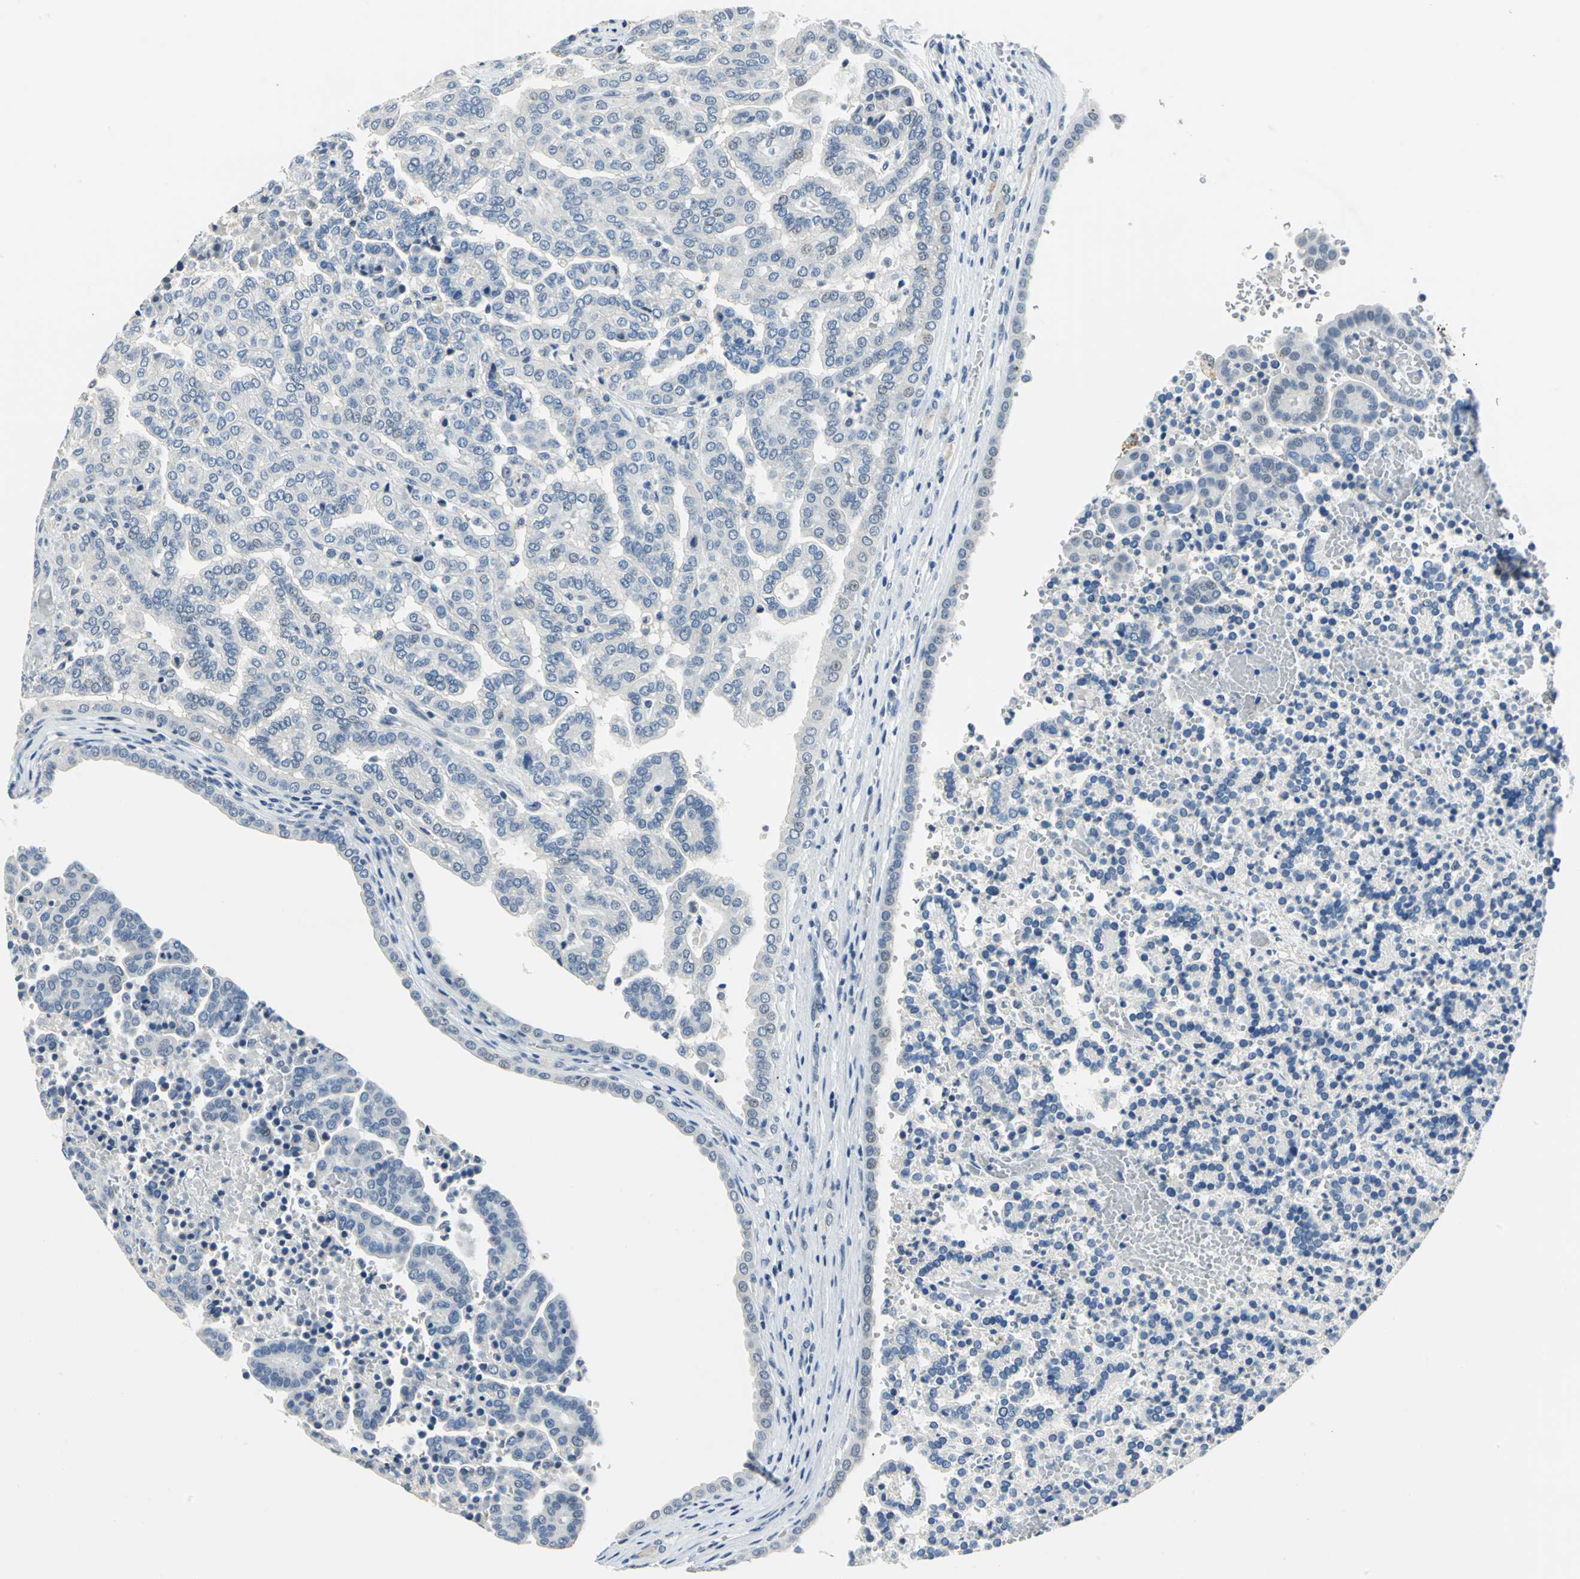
{"staining": {"intensity": "negative", "quantity": "none", "location": "none"}, "tissue": "renal cancer", "cell_type": "Tumor cells", "image_type": "cancer", "snomed": [{"axis": "morphology", "description": "Adenocarcinoma, NOS"}, {"axis": "topography", "description": "Kidney"}], "caption": "Renal adenocarcinoma stained for a protein using IHC exhibits no staining tumor cells.", "gene": "RAD17", "patient": {"sex": "male", "age": 61}}